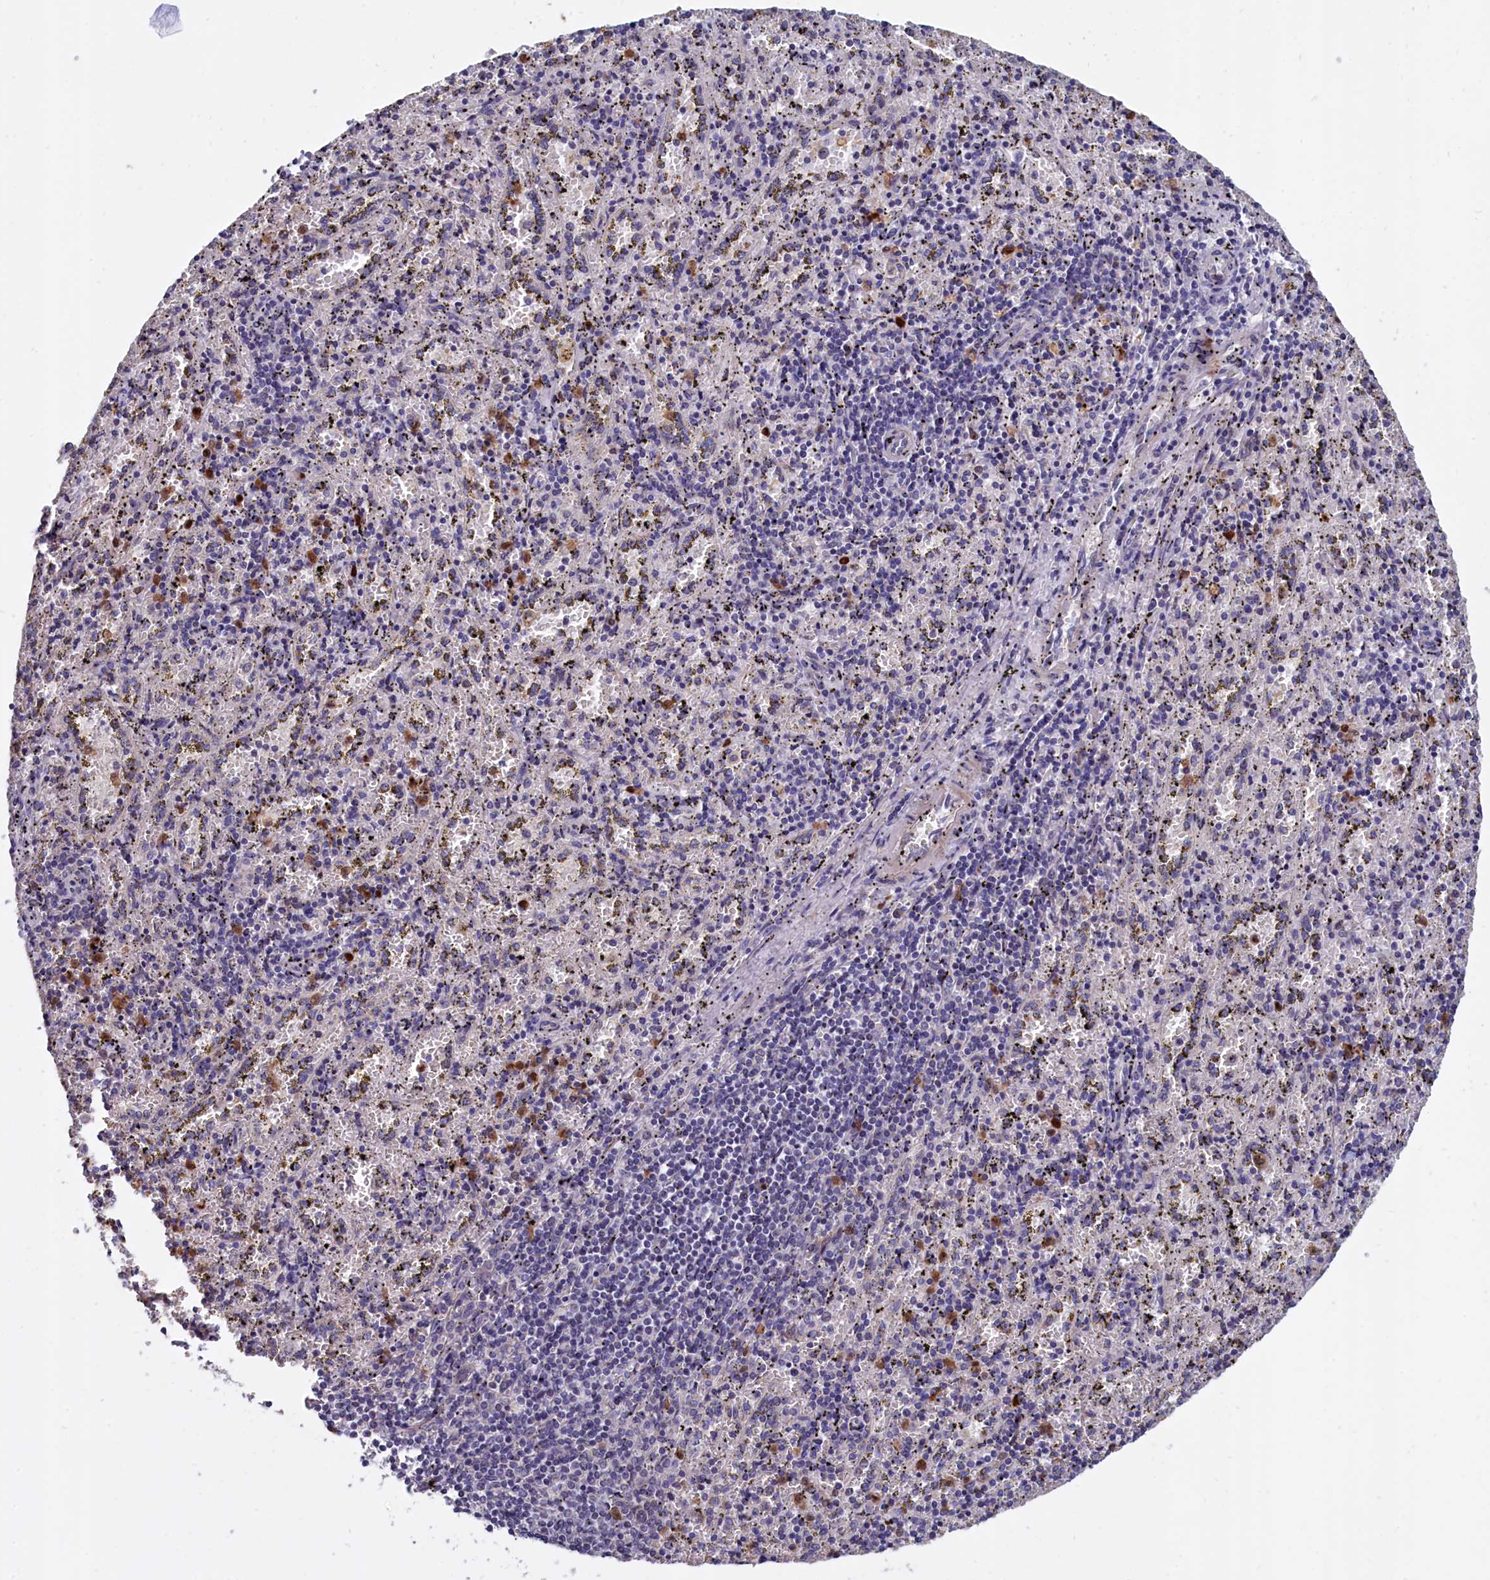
{"staining": {"intensity": "strong", "quantity": "<25%", "location": "cytoplasmic/membranous"}, "tissue": "spleen", "cell_type": "Cells in red pulp", "image_type": "normal", "snomed": [{"axis": "morphology", "description": "Normal tissue, NOS"}, {"axis": "topography", "description": "Spleen"}], "caption": "Immunohistochemical staining of normal human spleen shows <25% levels of strong cytoplasmic/membranous protein staining in about <25% of cells in red pulp. The staining was performed using DAB (3,3'-diaminobenzidine), with brown indicating positive protein expression. Nuclei are stained blue with hematoxylin.", "gene": "EPB41L4B", "patient": {"sex": "male", "age": 11}}